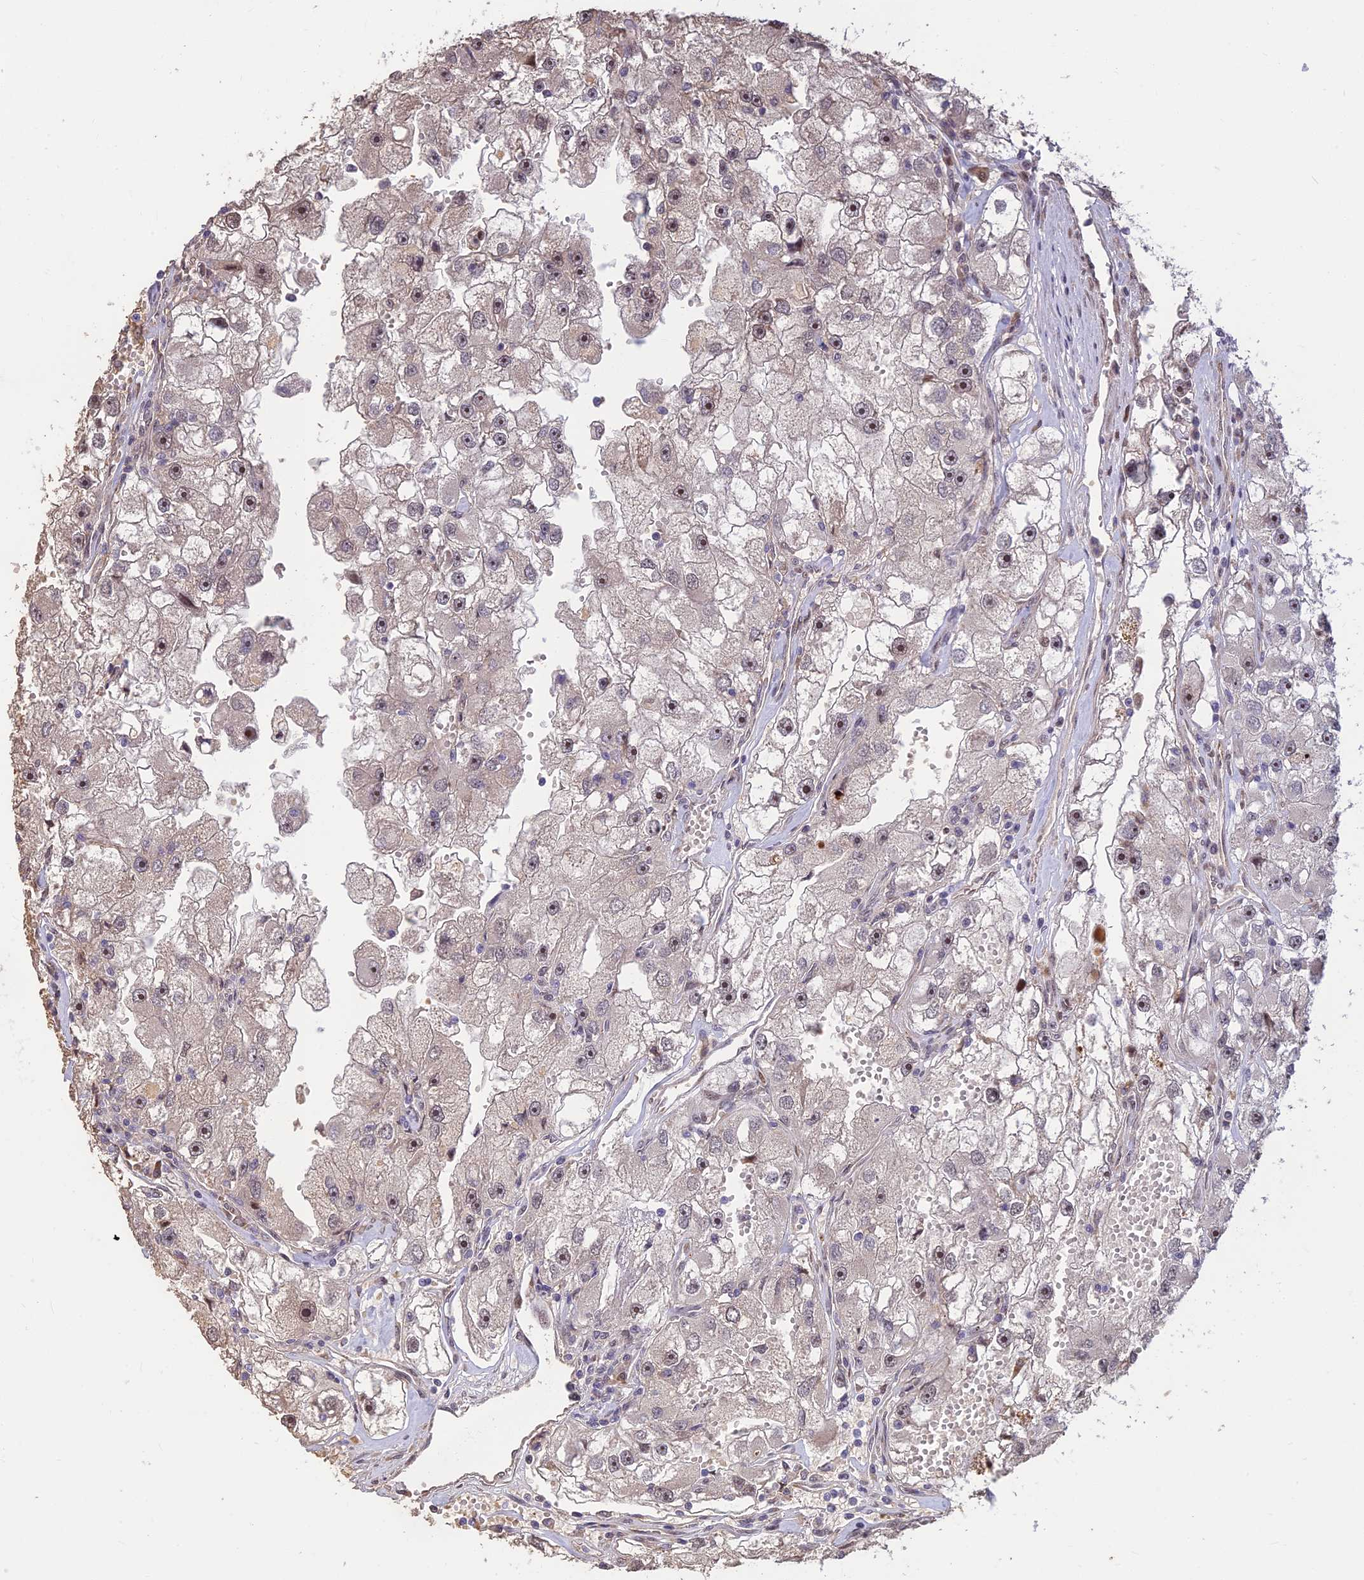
{"staining": {"intensity": "weak", "quantity": "25%-75%", "location": "nuclear"}, "tissue": "renal cancer", "cell_type": "Tumor cells", "image_type": "cancer", "snomed": [{"axis": "morphology", "description": "Adenocarcinoma, NOS"}, {"axis": "topography", "description": "Kidney"}], "caption": "Immunohistochemistry (IHC) (DAB) staining of human renal cancer shows weak nuclear protein positivity in about 25%-75% of tumor cells.", "gene": "UFSP2", "patient": {"sex": "male", "age": 63}}